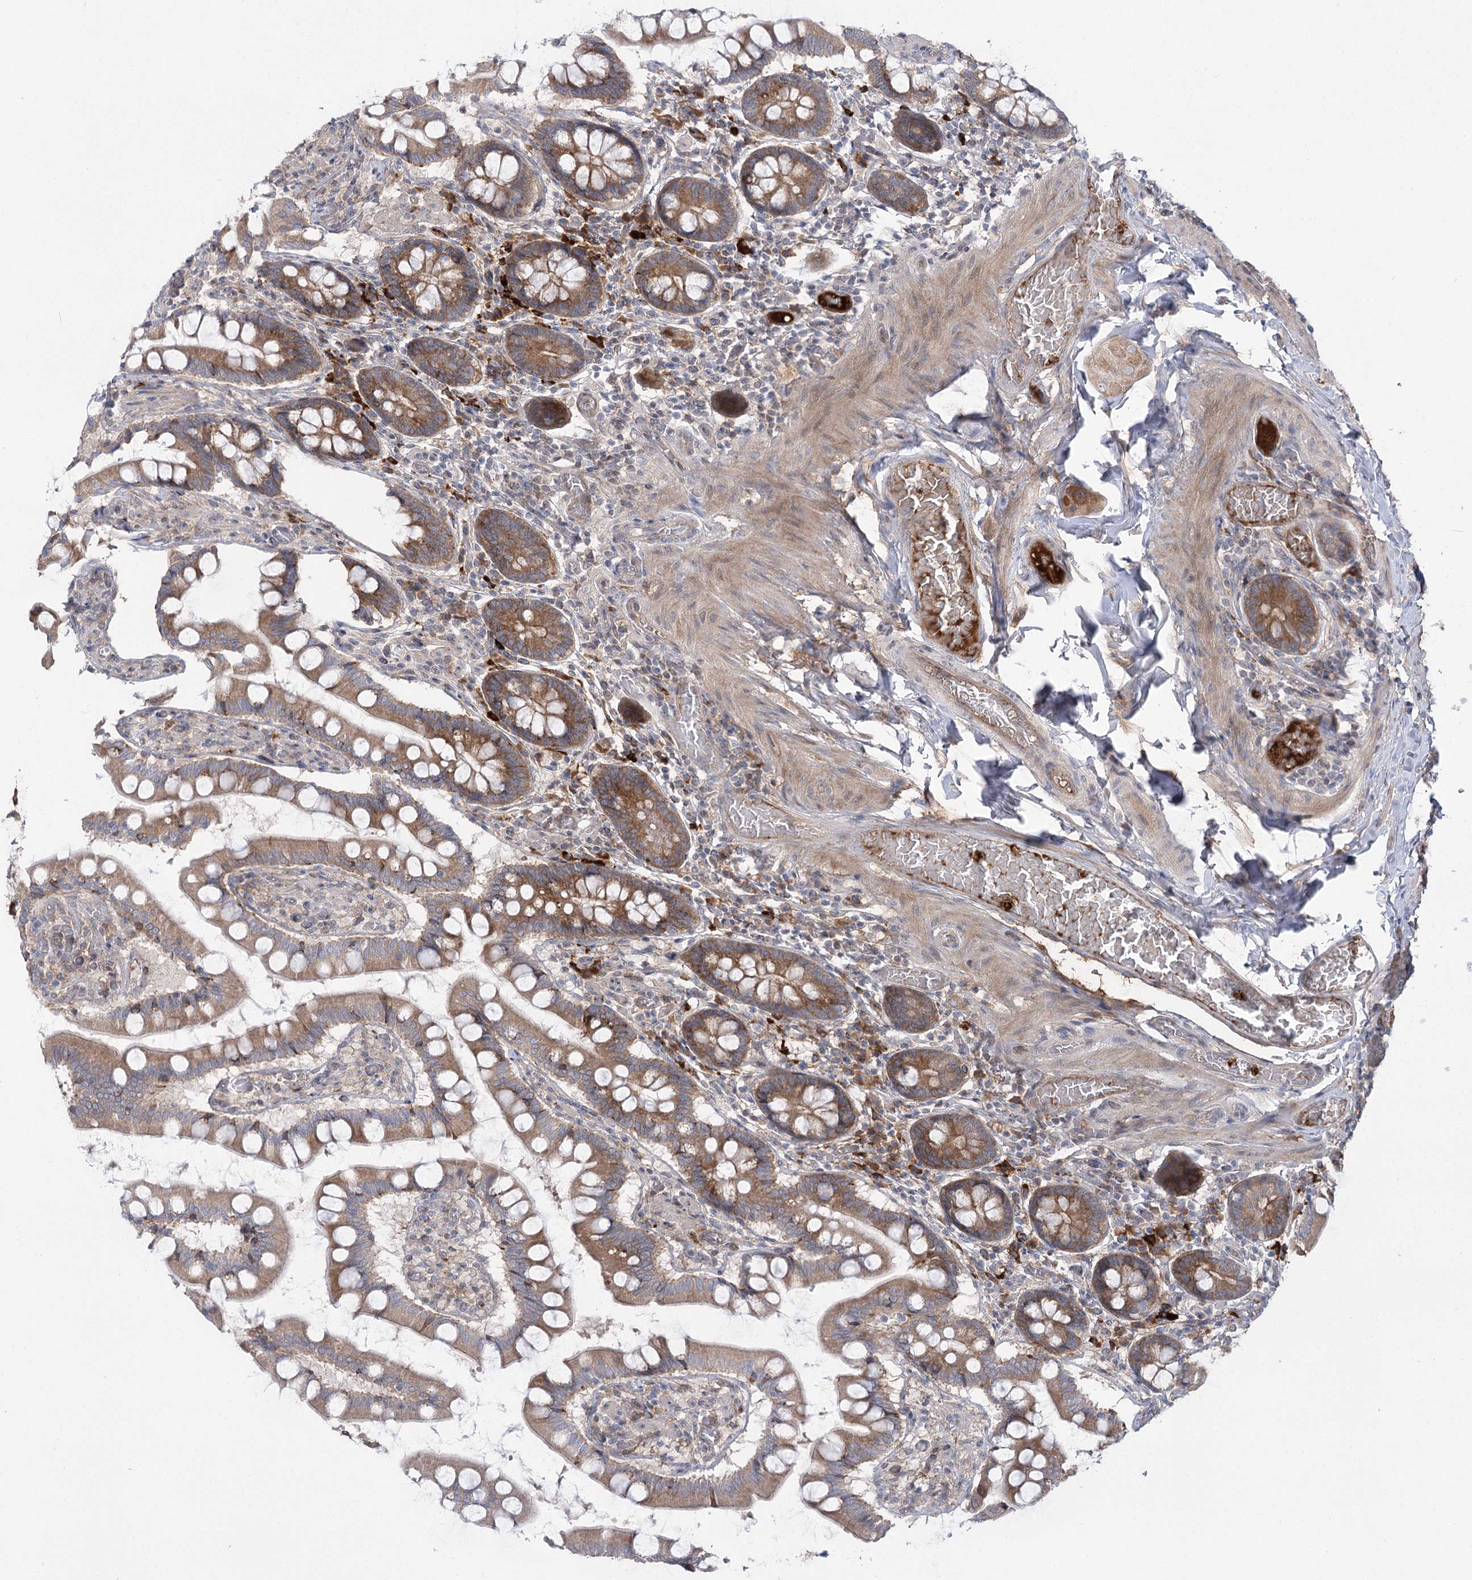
{"staining": {"intensity": "moderate", "quantity": ">75%", "location": "cytoplasmic/membranous"}, "tissue": "small intestine", "cell_type": "Glandular cells", "image_type": "normal", "snomed": [{"axis": "morphology", "description": "Normal tissue, NOS"}, {"axis": "topography", "description": "Small intestine"}], "caption": "Protein analysis of benign small intestine shows moderate cytoplasmic/membranous staining in about >75% of glandular cells. (DAB IHC, brown staining for protein, blue staining for nuclei).", "gene": "PLEKHA5", "patient": {"sex": "male", "age": 41}}